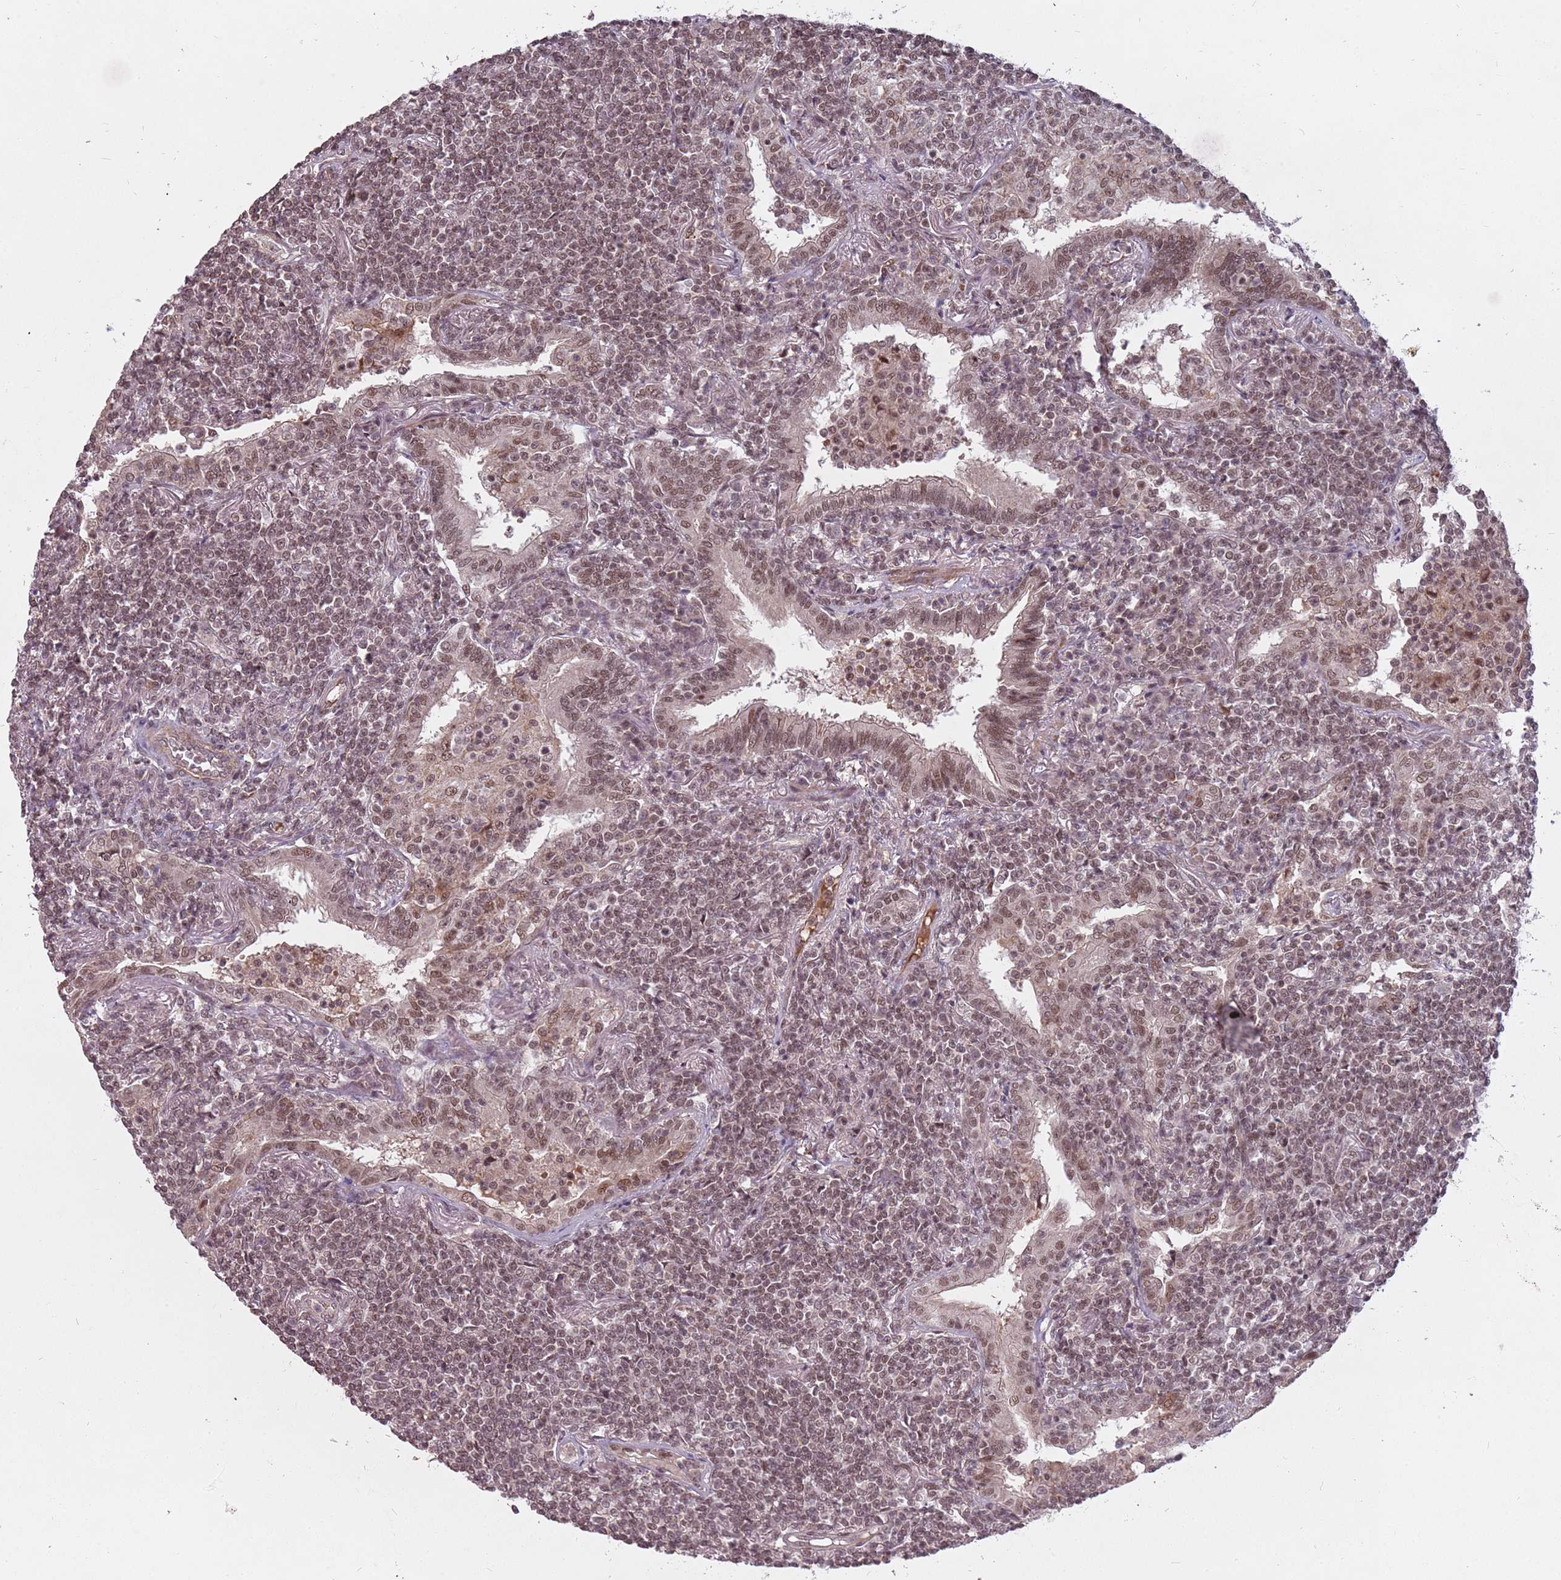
{"staining": {"intensity": "moderate", "quantity": ">75%", "location": "nuclear"}, "tissue": "lymphoma", "cell_type": "Tumor cells", "image_type": "cancer", "snomed": [{"axis": "morphology", "description": "Malignant lymphoma, non-Hodgkin's type, Low grade"}, {"axis": "topography", "description": "Lung"}], "caption": "Human low-grade malignant lymphoma, non-Hodgkin's type stained for a protein (brown) exhibits moderate nuclear positive staining in approximately >75% of tumor cells.", "gene": "SUDS3", "patient": {"sex": "female", "age": 71}}